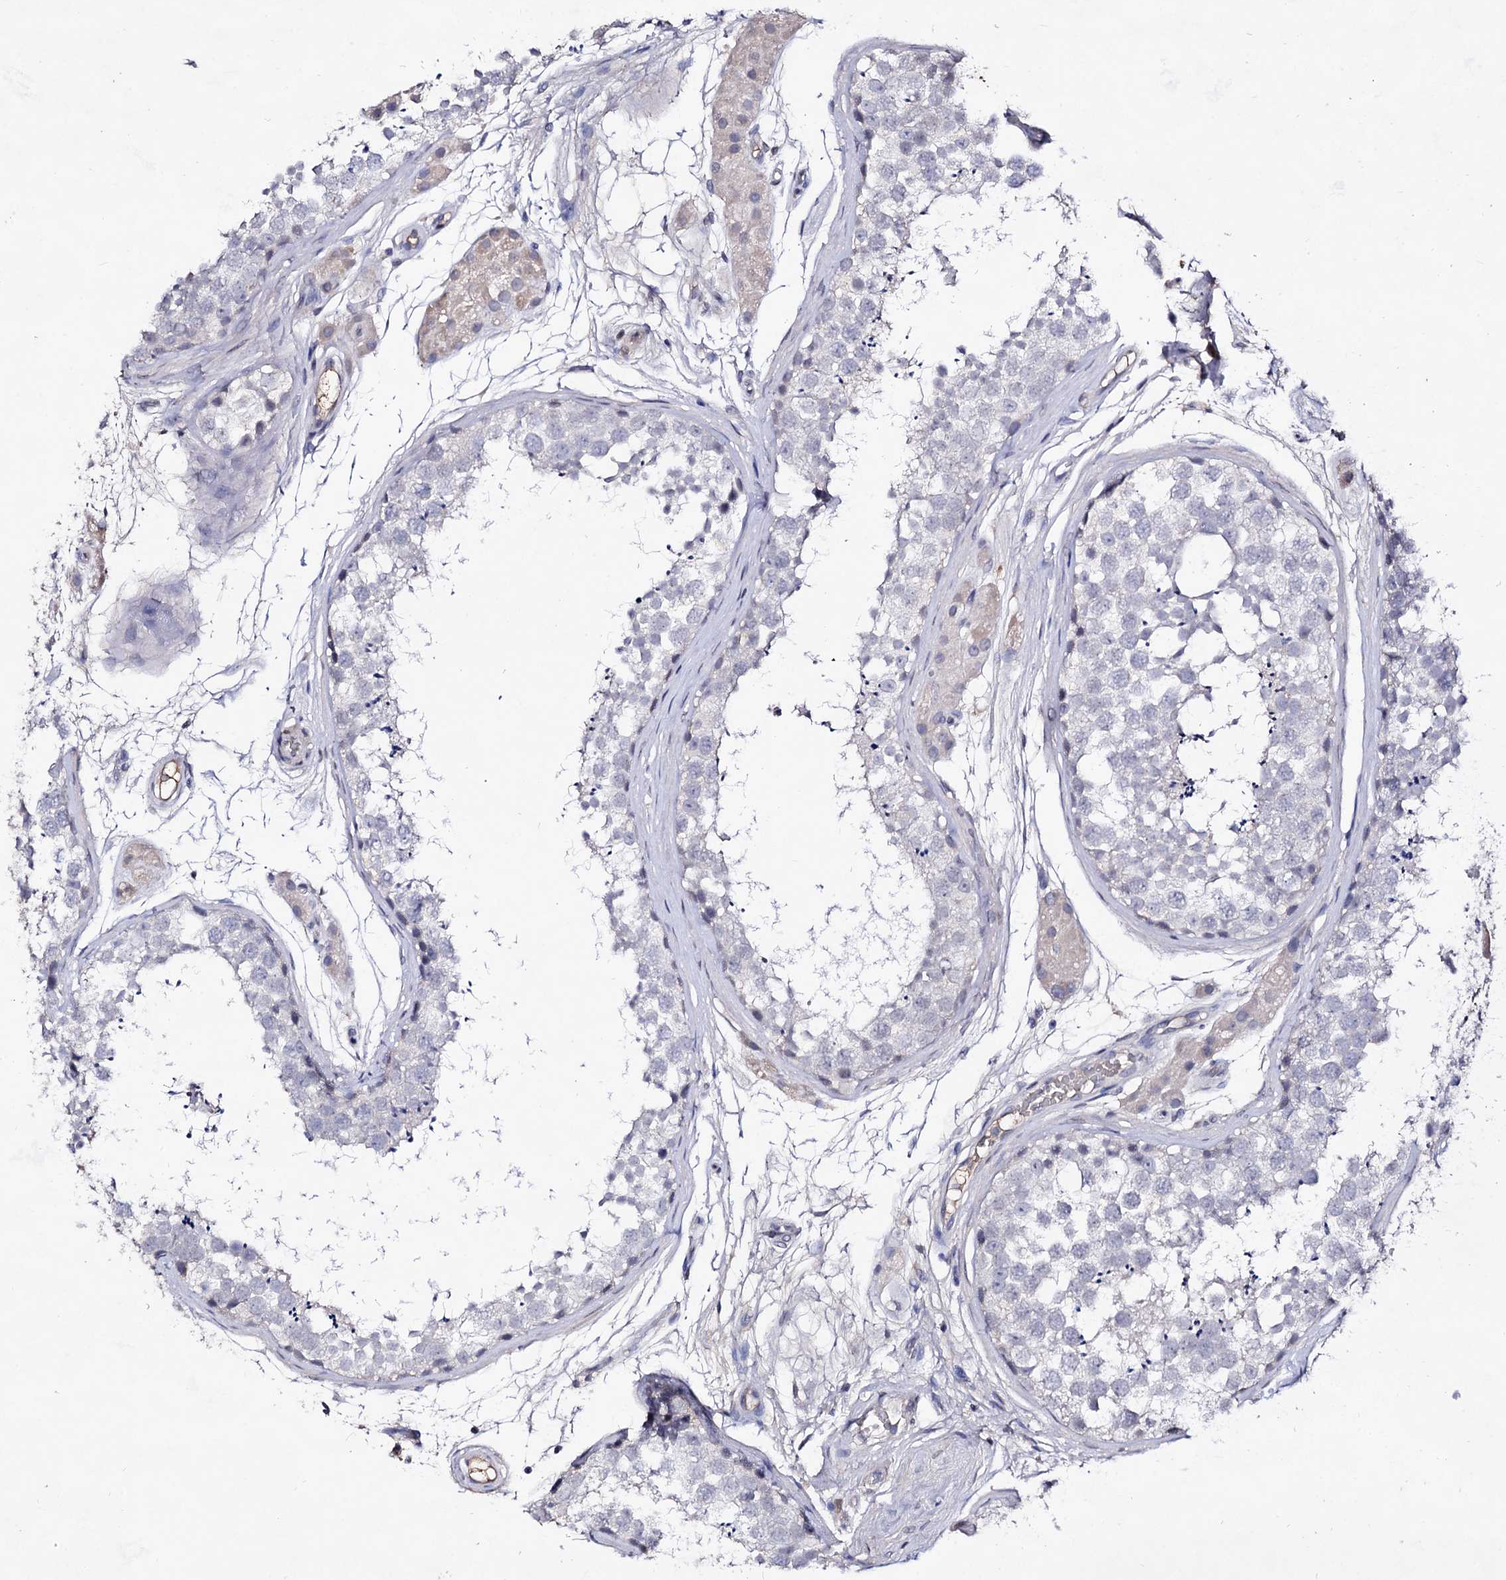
{"staining": {"intensity": "negative", "quantity": "none", "location": "none"}, "tissue": "testis", "cell_type": "Cells in seminiferous ducts", "image_type": "normal", "snomed": [{"axis": "morphology", "description": "Normal tissue, NOS"}, {"axis": "topography", "description": "Testis"}], "caption": "High power microscopy photomicrograph of an immunohistochemistry (IHC) micrograph of normal testis, revealing no significant positivity in cells in seminiferous ducts.", "gene": "PLIN1", "patient": {"sex": "male", "age": 56}}